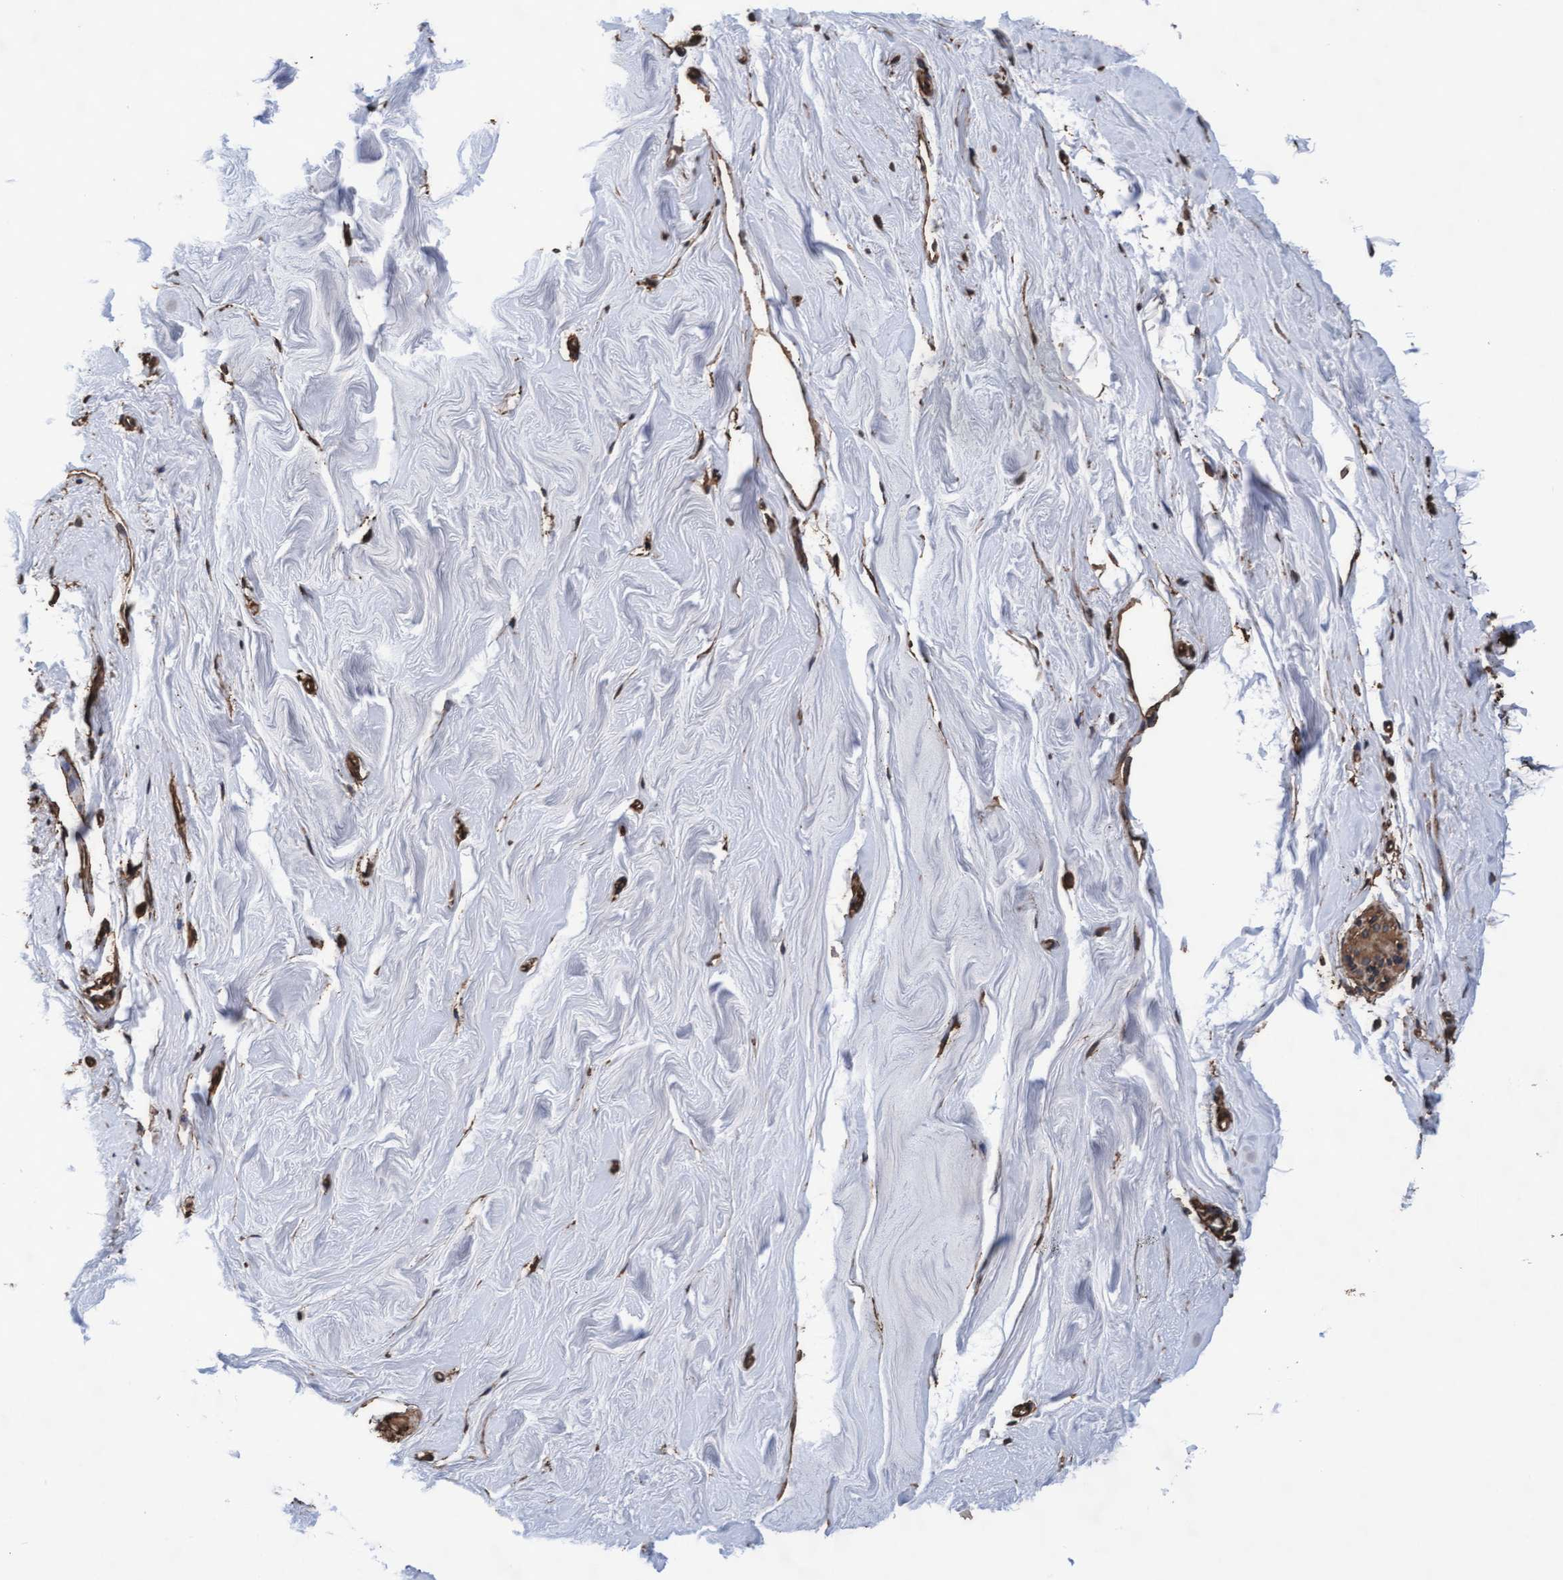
{"staining": {"intensity": "negative", "quantity": "none", "location": "none"}, "tissue": "breast", "cell_type": "Adipocytes", "image_type": "normal", "snomed": [{"axis": "morphology", "description": "Normal tissue, NOS"}, {"axis": "topography", "description": "Breast"}], "caption": "Breast was stained to show a protein in brown. There is no significant staining in adipocytes.", "gene": "GRHPR", "patient": {"sex": "female", "age": 62}}